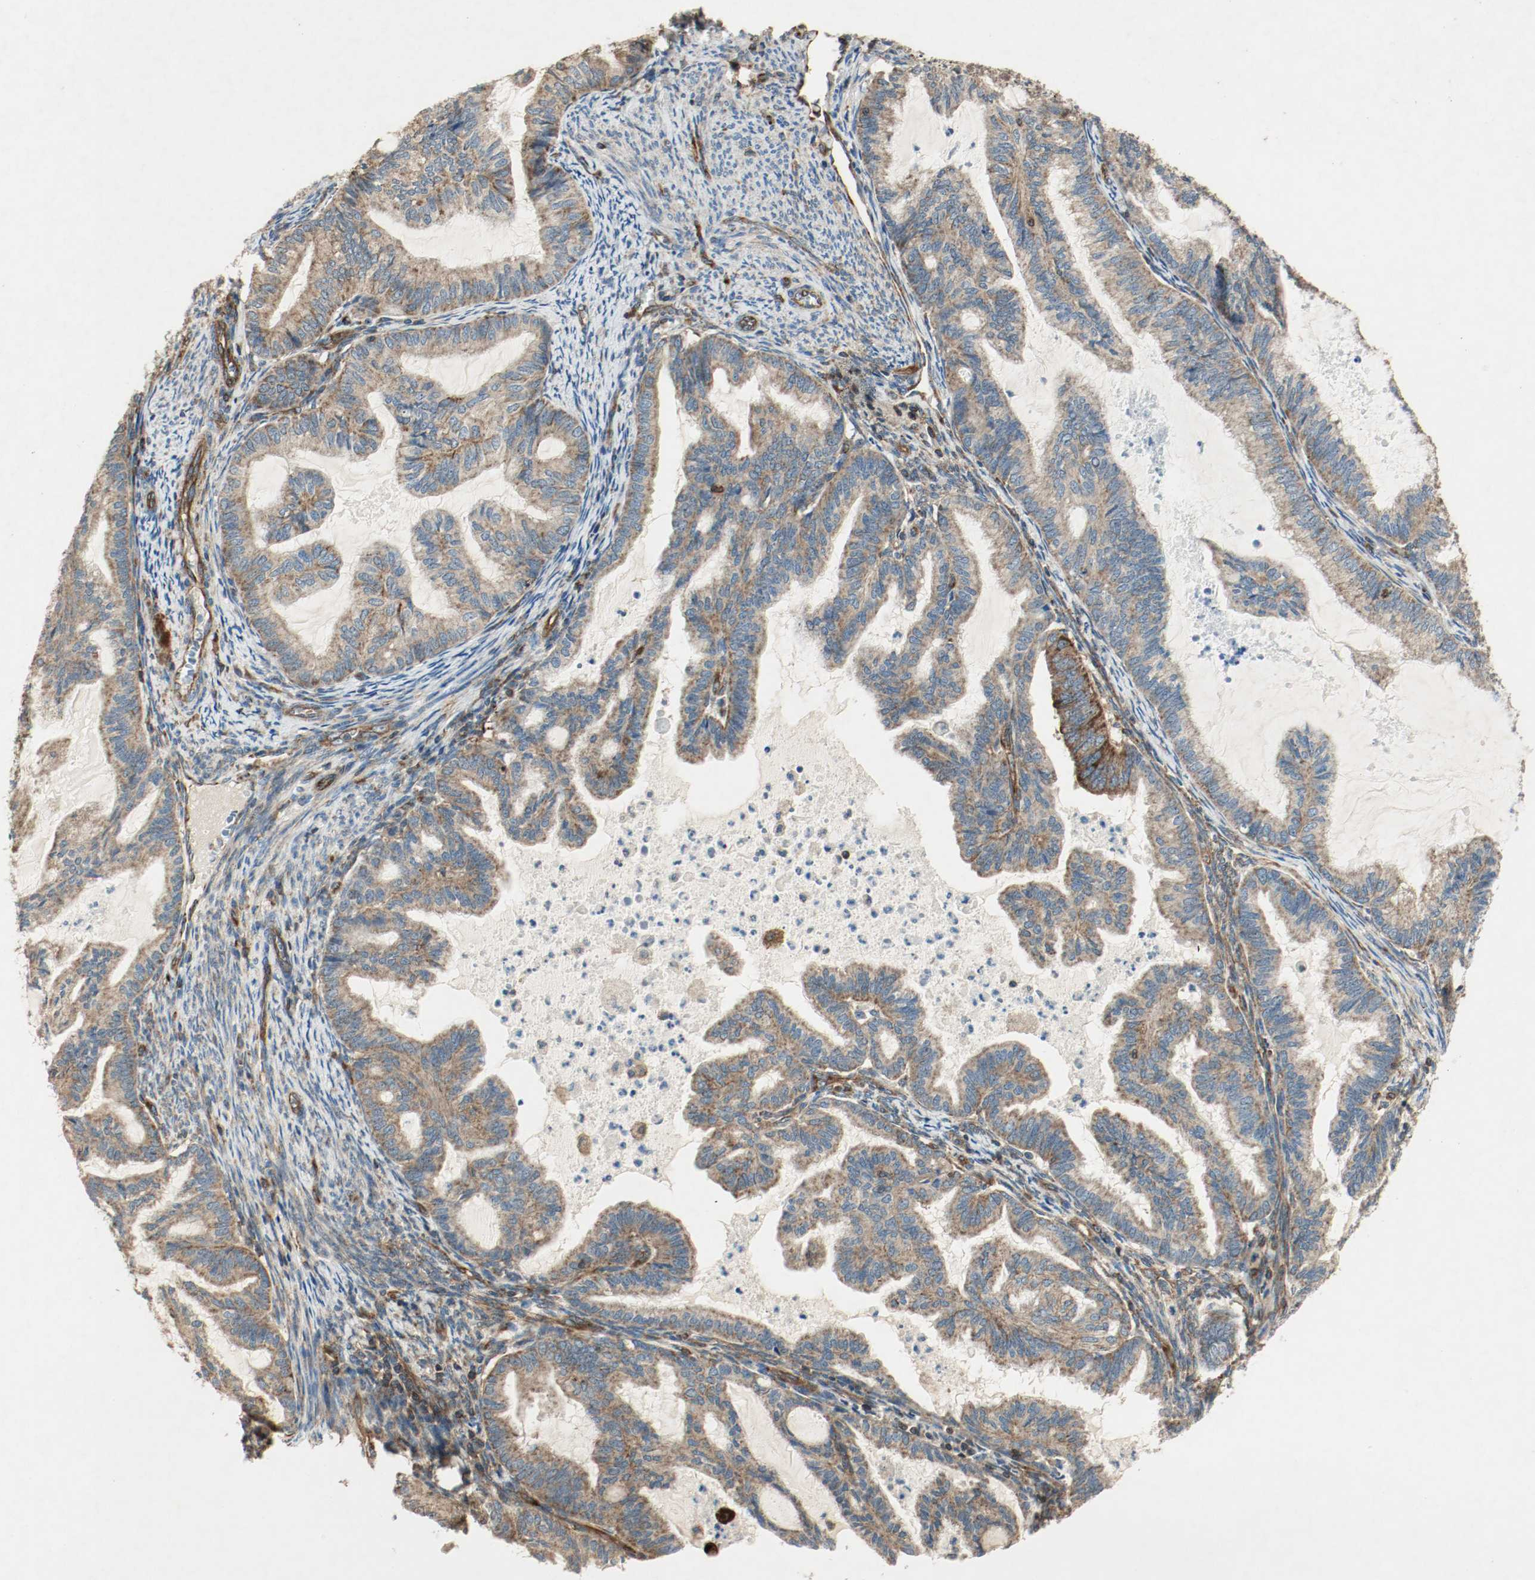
{"staining": {"intensity": "moderate", "quantity": ">75%", "location": "cytoplasmic/membranous"}, "tissue": "cervical cancer", "cell_type": "Tumor cells", "image_type": "cancer", "snomed": [{"axis": "morphology", "description": "Normal tissue, NOS"}, {"axis": "morphology", "description": "Adenocarcinoma, NOS"}, {"axis": "topography", "description": "Cervix"}, {"axis": "topography", "description": "Endometrium"}], "caption": "This micrograph shows immunohistochemistry staining of cervical cancer, with medium moderate cytoplasmic/membranous positivity in about >75% of tumor cells.", "gene": "PLCG1", "patient": {"sex": "female", "age": 86}}